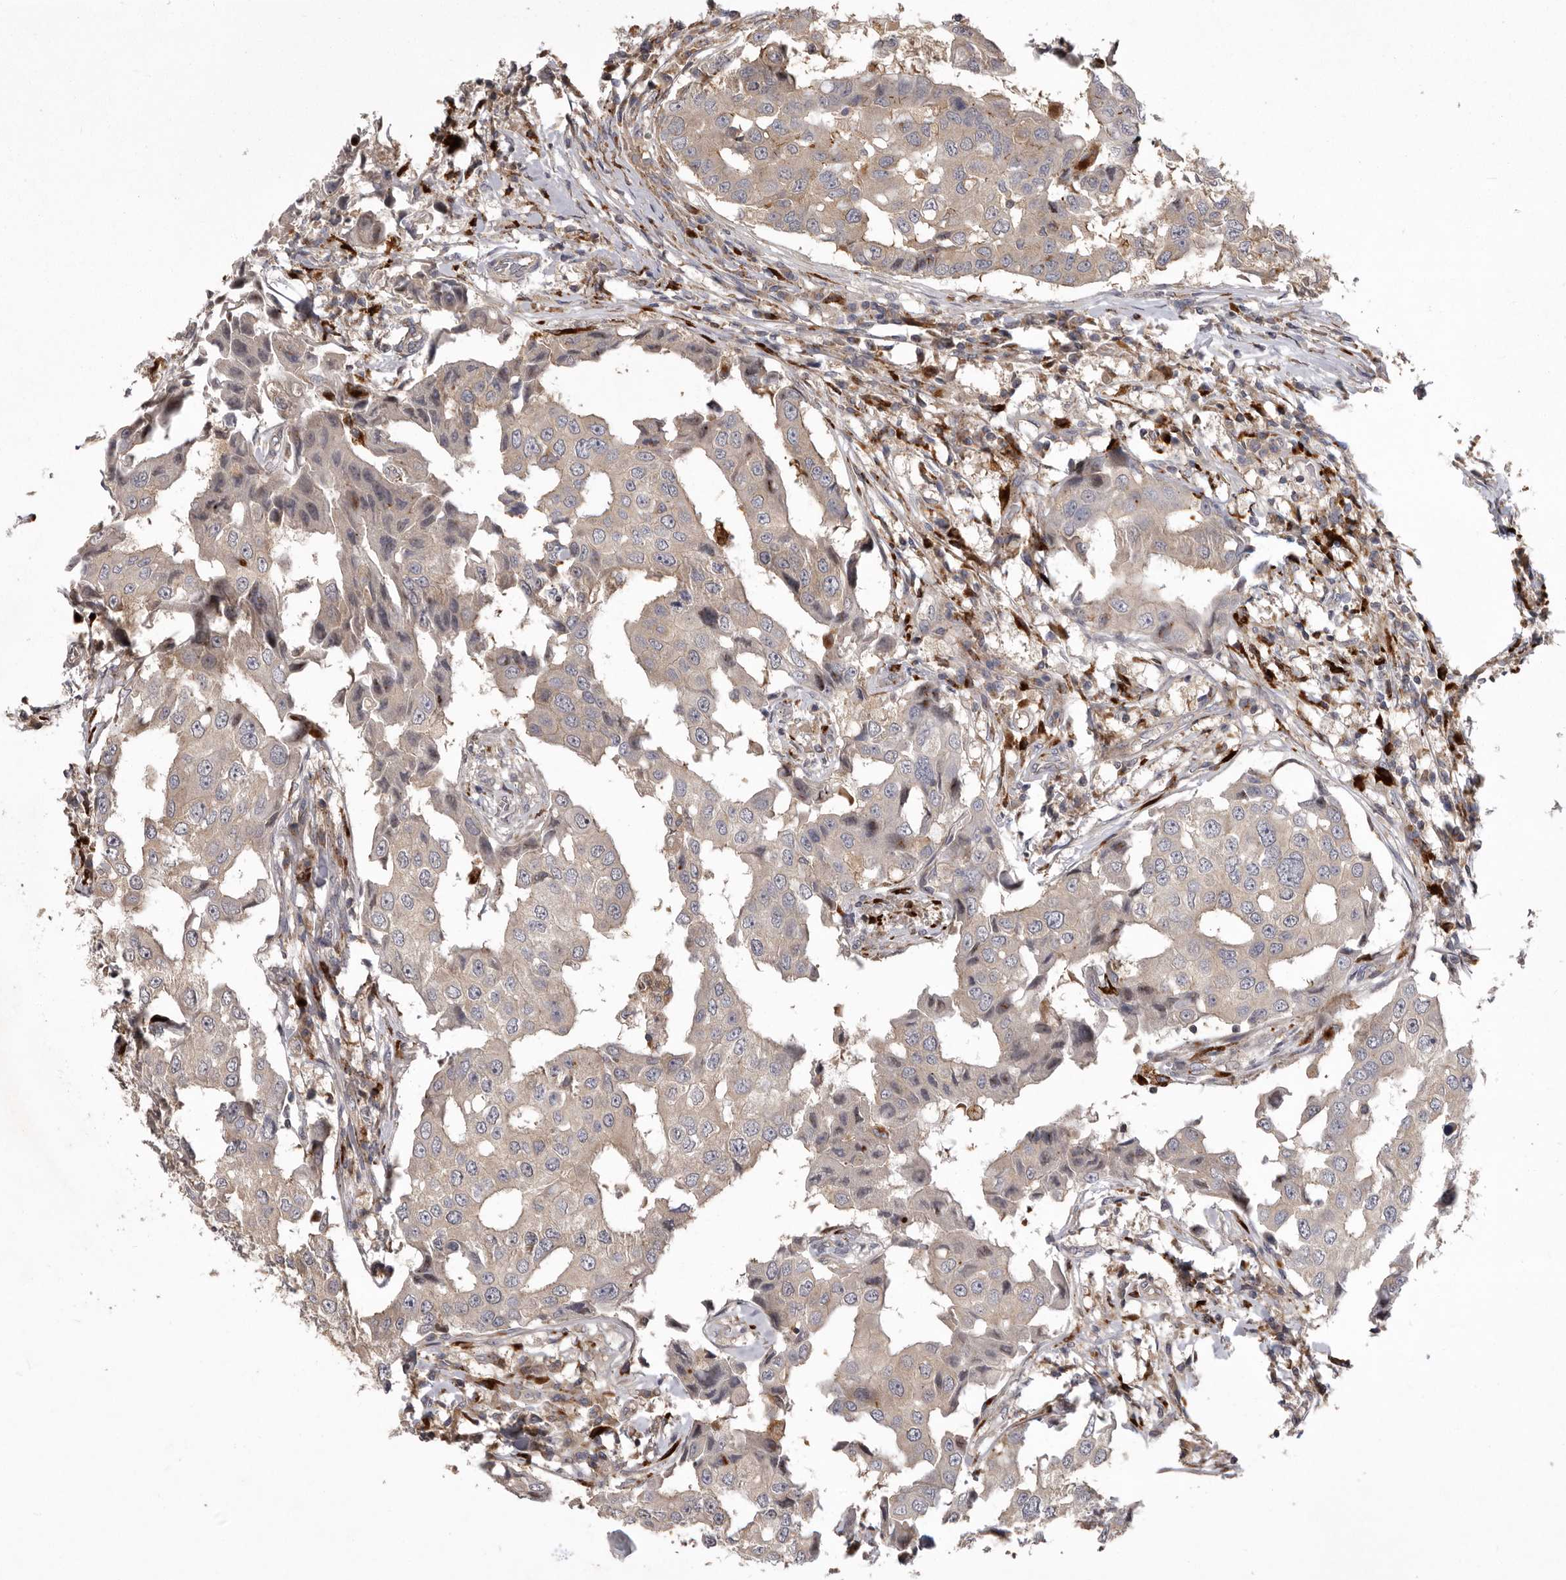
{"staining": {"intensity": "negative", "quantity": "none", "location": "none"}, "tissue": "breast cancer", "cell_type": "Tumor cells", "image_type": "cancer", "snomed": [{"axis": "morphology", "description": "Duct carcinoma"}, {"axis": "topography", "description": "Breast"}], "caption": "DAB immunohistochemical staining of breast invasive ductal carcinoma demonstrates no significant positivity in tumor cells.", "gene": "WDR47", "patient": {"sex": "female", "age": 27}}